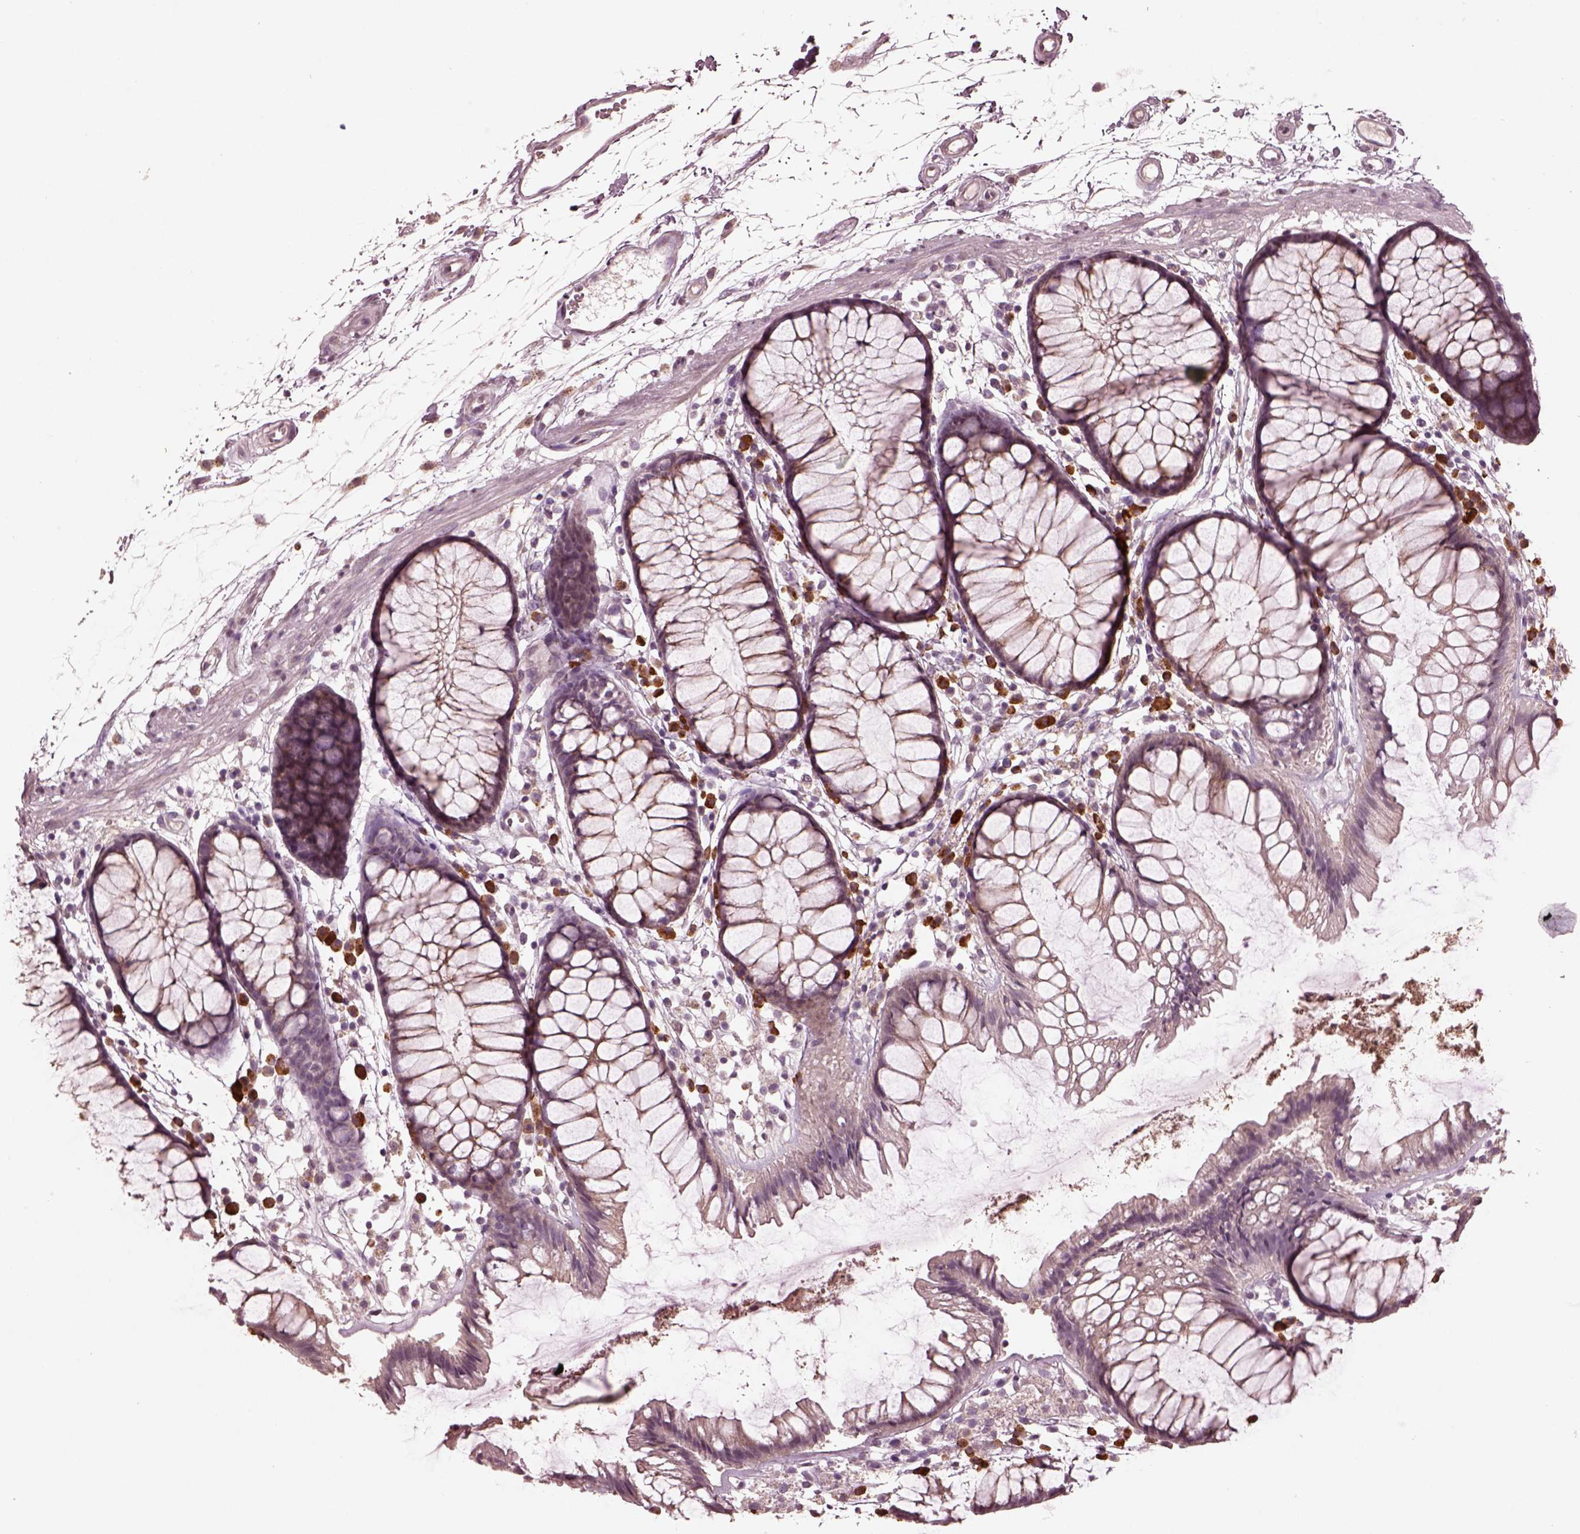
{"staining": {"intensity": "negative", "quantity": "none", "location": "none"}, "tissue": "colon", "cell_type": "Endothelial cells", "image_type": "normal", "snomed": [{"axis": "morphology", "description": "Normal tissue, NOS"}, {"axis": "morphology", "description": "Adenocarcinoma, NOS"}, {"axis": "topography", "description": "Colon"}], "caption": "This is a image of immunohistochemistry (IHC) staining of benign colon, which shows no positivity in endothelial cells.", "gene": "IL18RAP", "patient": {"sex": "male", "age": 65}}